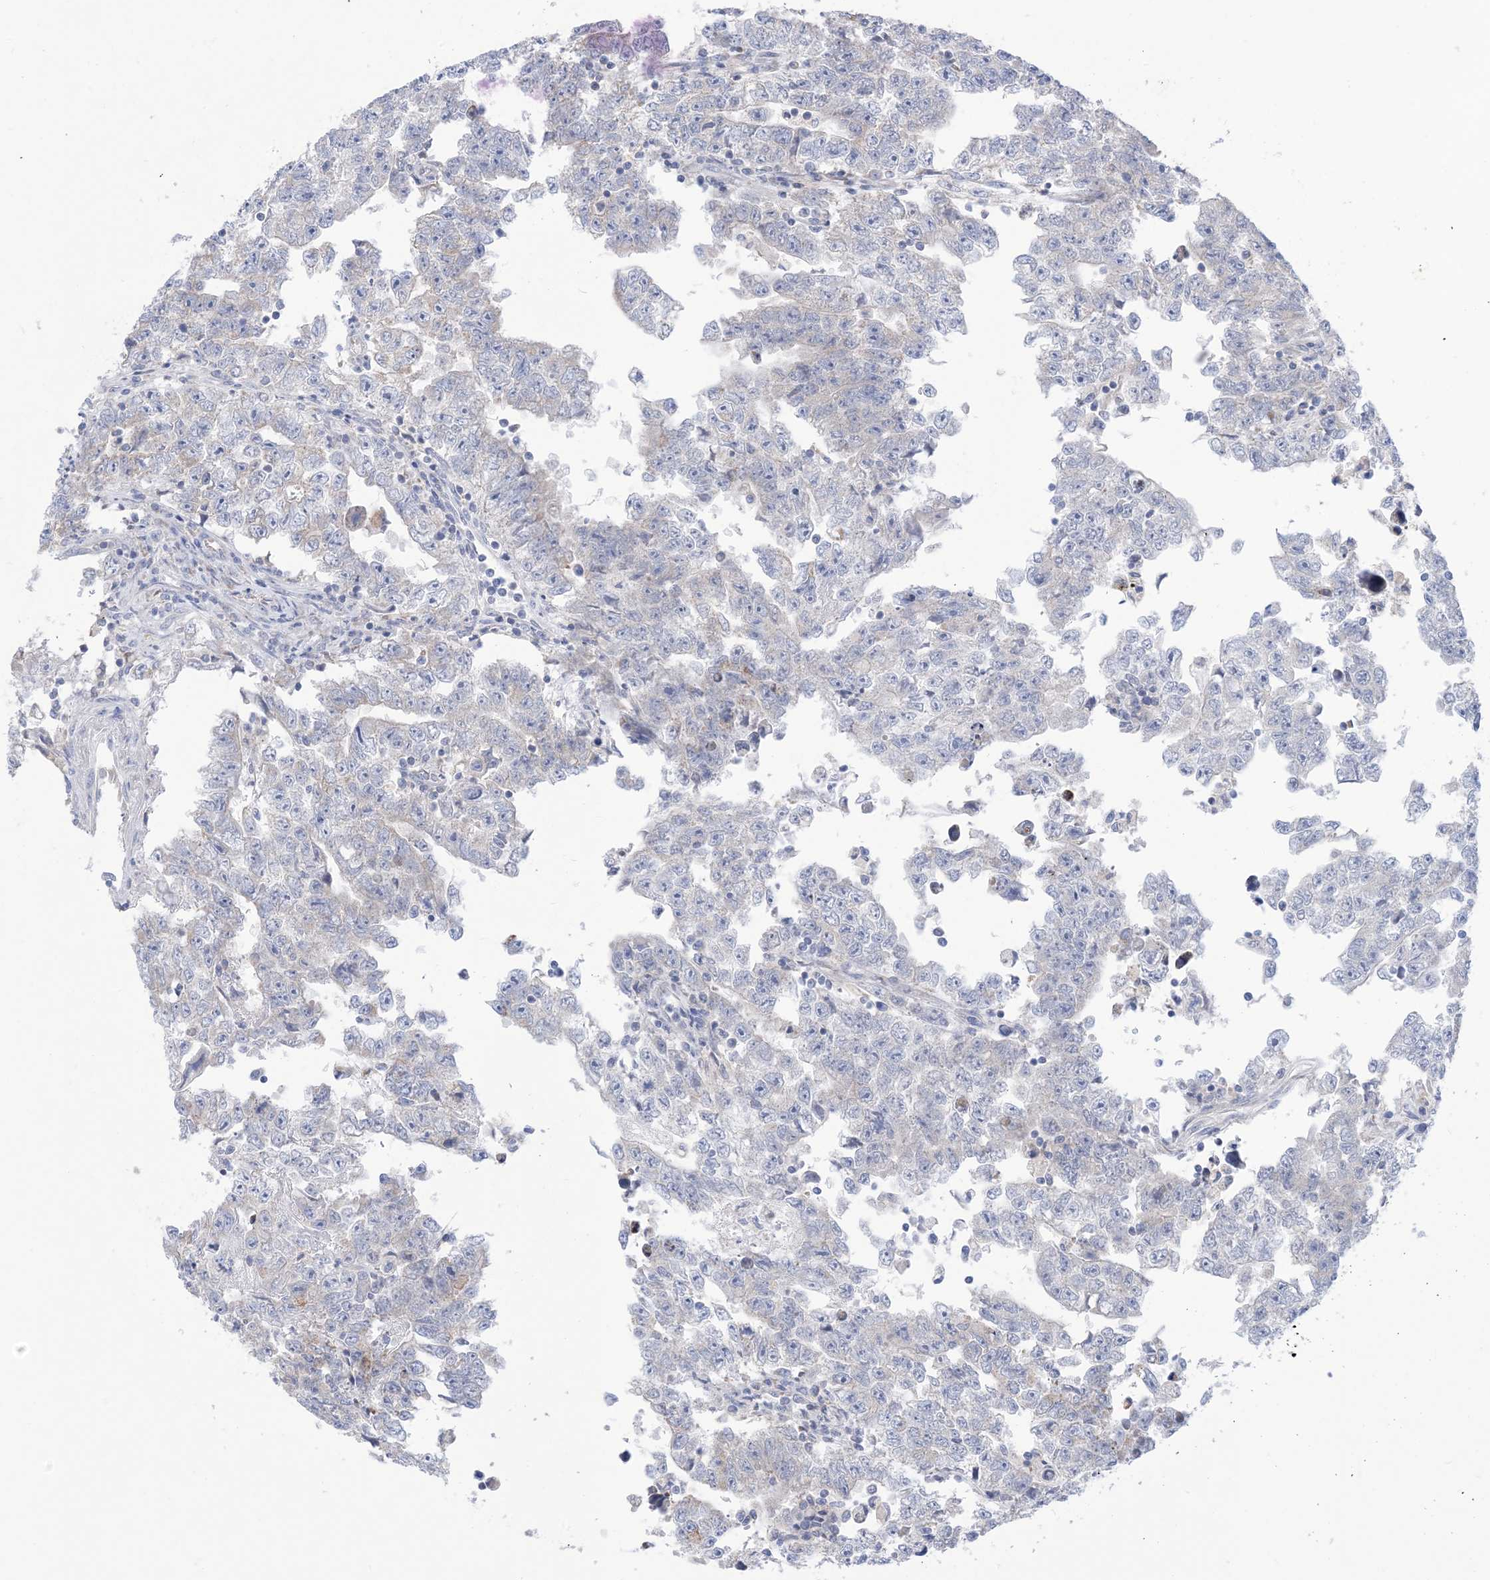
{"staining": {"intensity": "negative", "quantity": "none", "location": "none"}, "tissue": "testis cancer", "cell_type": "Tumor cells", "image_type": "cancer", "snomed": [{"axis": "morphology", "description": "Carcinoma, Embryonal, NOS"}, {"axis": "topography", "description": "Testis"}], "caption": "Protein analysis of testis embryonal carcinoma demonstrates no significant positivity in tumor cells.", "gene": "CLEC16A", "patient": {"sex": "male", "age": 25}}